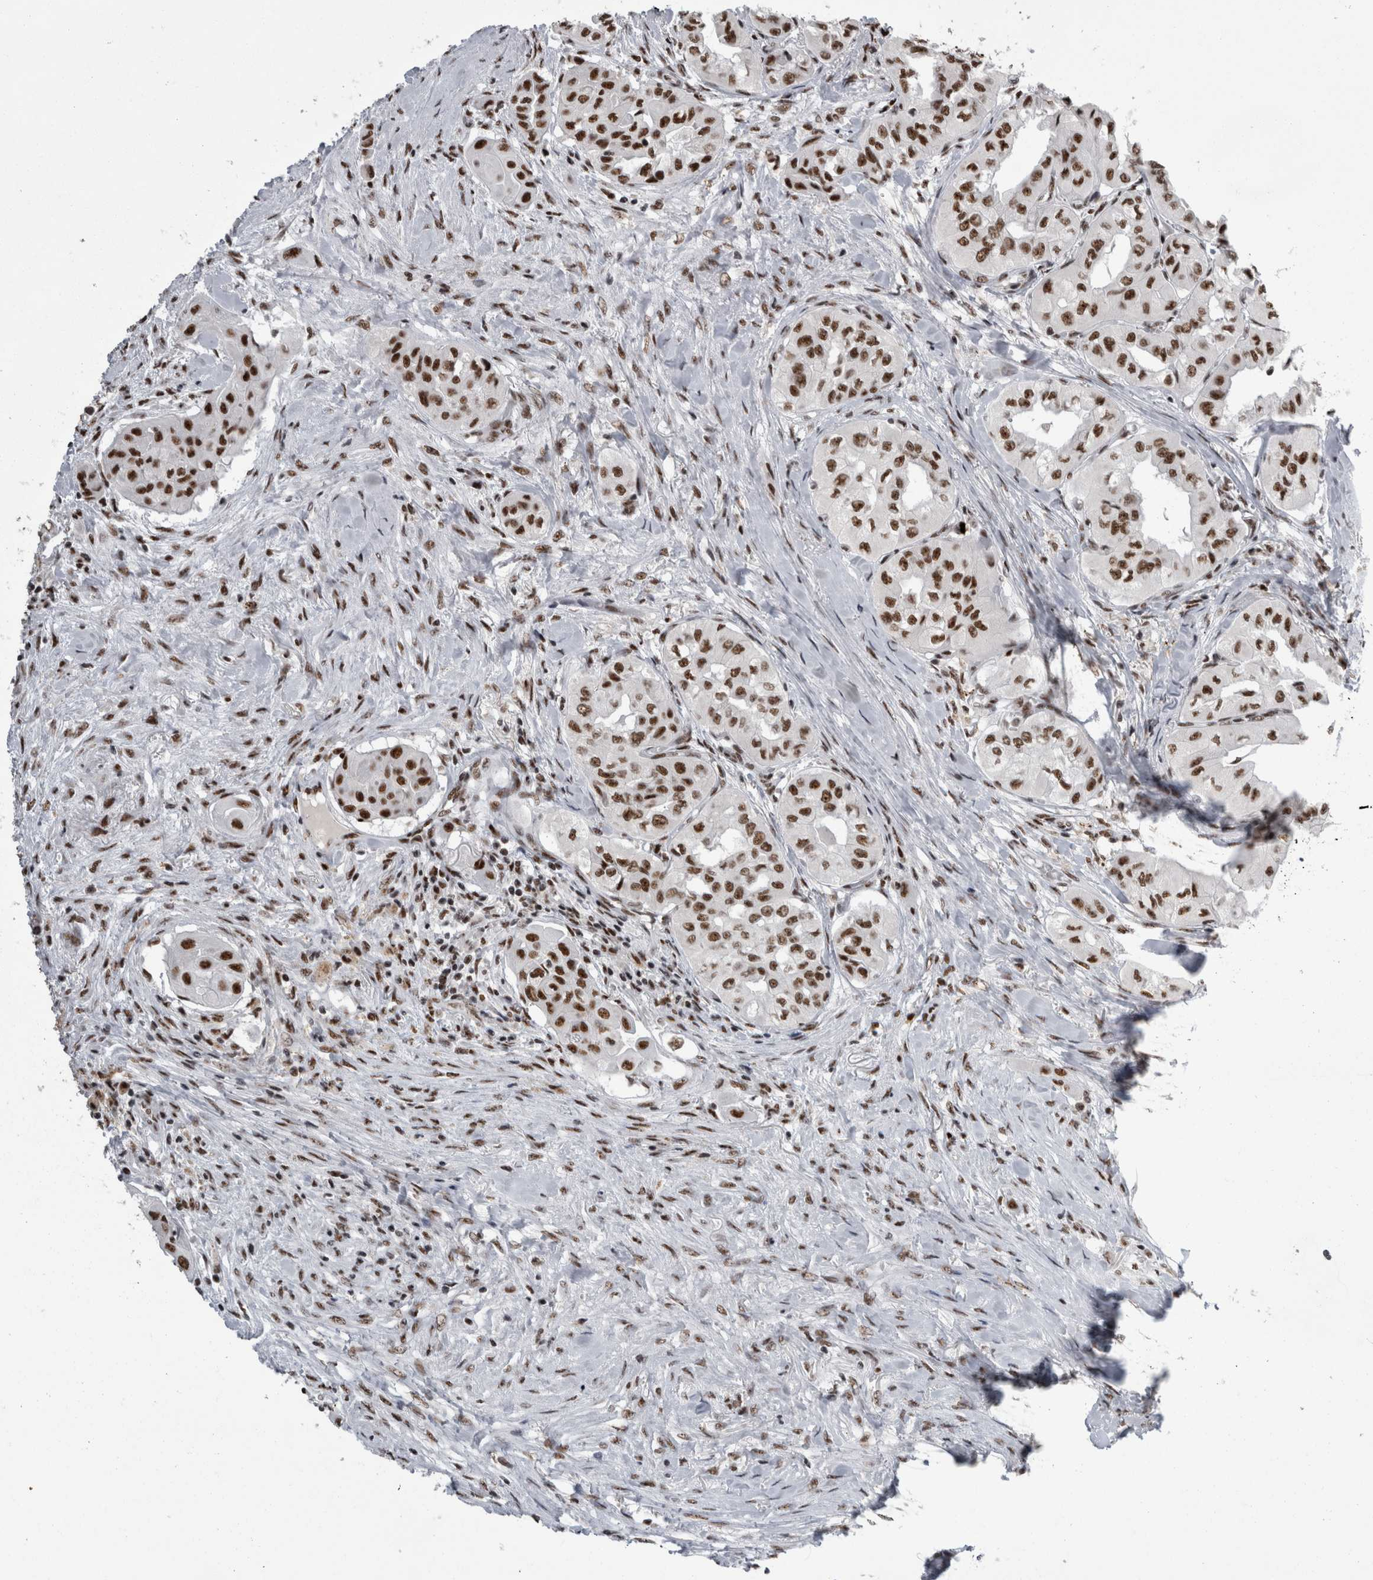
{"staining": {"intensity": "moderate", "quantity": ">75%", "location": "nuclear"}, "tissue": "thyroid cancer", "cell_type": "Tumor cells", "image_type": "cancer", "snomed": [{"axis": "morphology", "description": "Papillary adenocarcinoma, NOS"}, {"axis": "topography", "description": "Thyroid gland"}], "caption": "Immunohistochemical staining of human thyroid cancer shows moderate nuclear protein staining in about >75% of tumor cells.", "gene": "SNRNP40", "patient": {"sex": "female", "age": 59}}